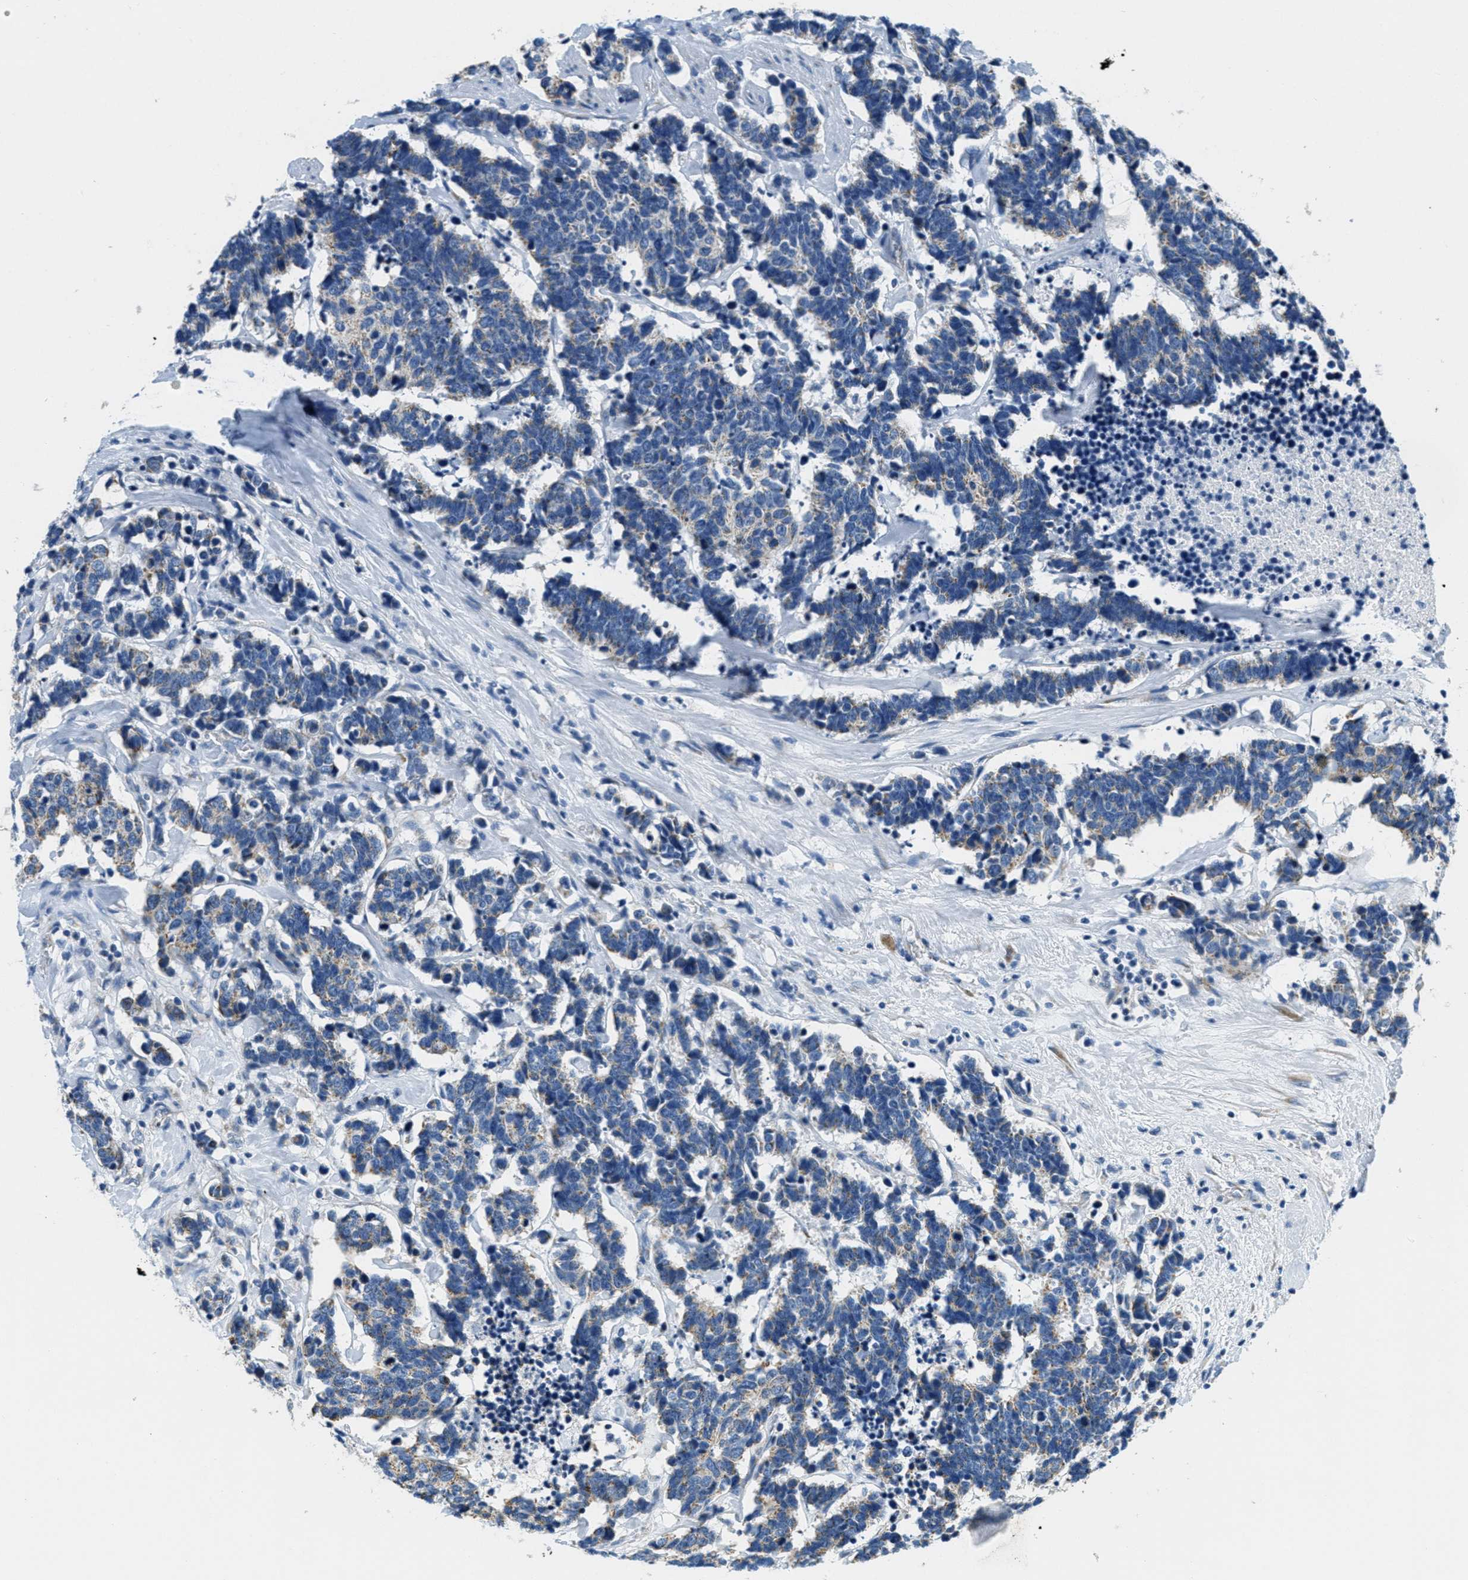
{"staining": {"intensity": "weak", "quantity": "<25%", "location": "cytoplasmic/membranous"}, "tissue": "carcinoid", "cell_type": "Tumor cells", "image_type": "cancer", "snomed": [{"axis": "morphology", "description": "Carcinoma, NOS"}, {"axis": "morphology", "description": "Carcinoid, malignant, NOS"}, {"axis": "topography", "description": "Urinary bladder"}], "caption": "Protein analysis of carcinoid displays no significant expression in tumor cells. (Stains: DAB immunohistochemistry (IHC) with hematoxylin counter stain, Microscopy: brightfield microscopy at high magnification).", "gene": "CA4", "patient": {"sex": "male", "age": 57}}